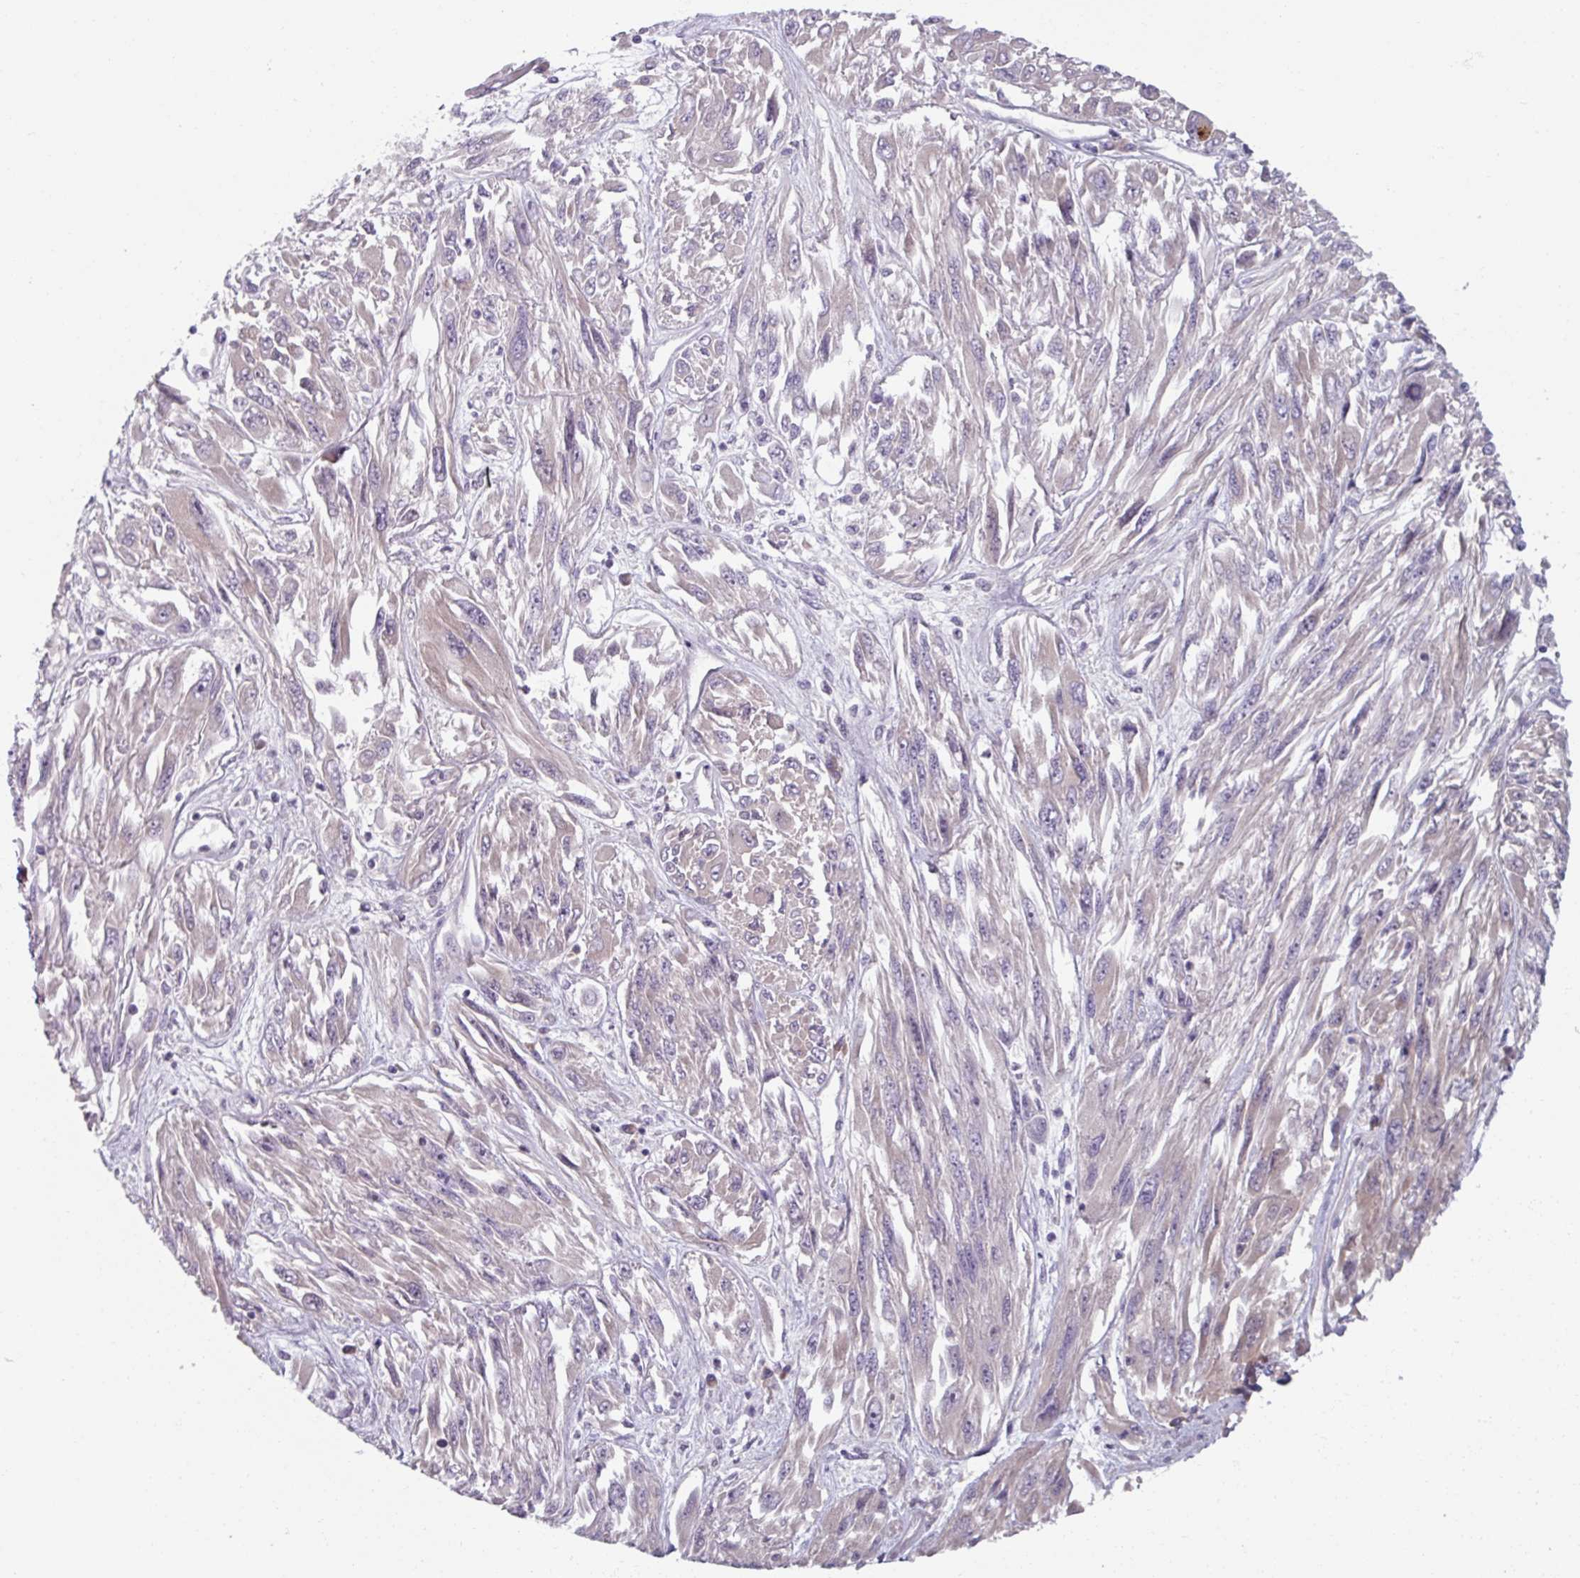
{"staining": {"intensity": "negative", "quantity": "none", "location": "none"}, "tissue": "melanoma", "cell_type": "Tumor cells", "image_type": "cancer", "snomed": [{"axis": "morphology", "description": "Malignant melanoma, NOS"}, {"axis": "topography", "description": "Skin"}], "caption": "Histopathology image shows no significant protein expression in tumor cells of melanoma.", "gene": "SMIM11", "patient": {"sex": "female", "age": 91}}